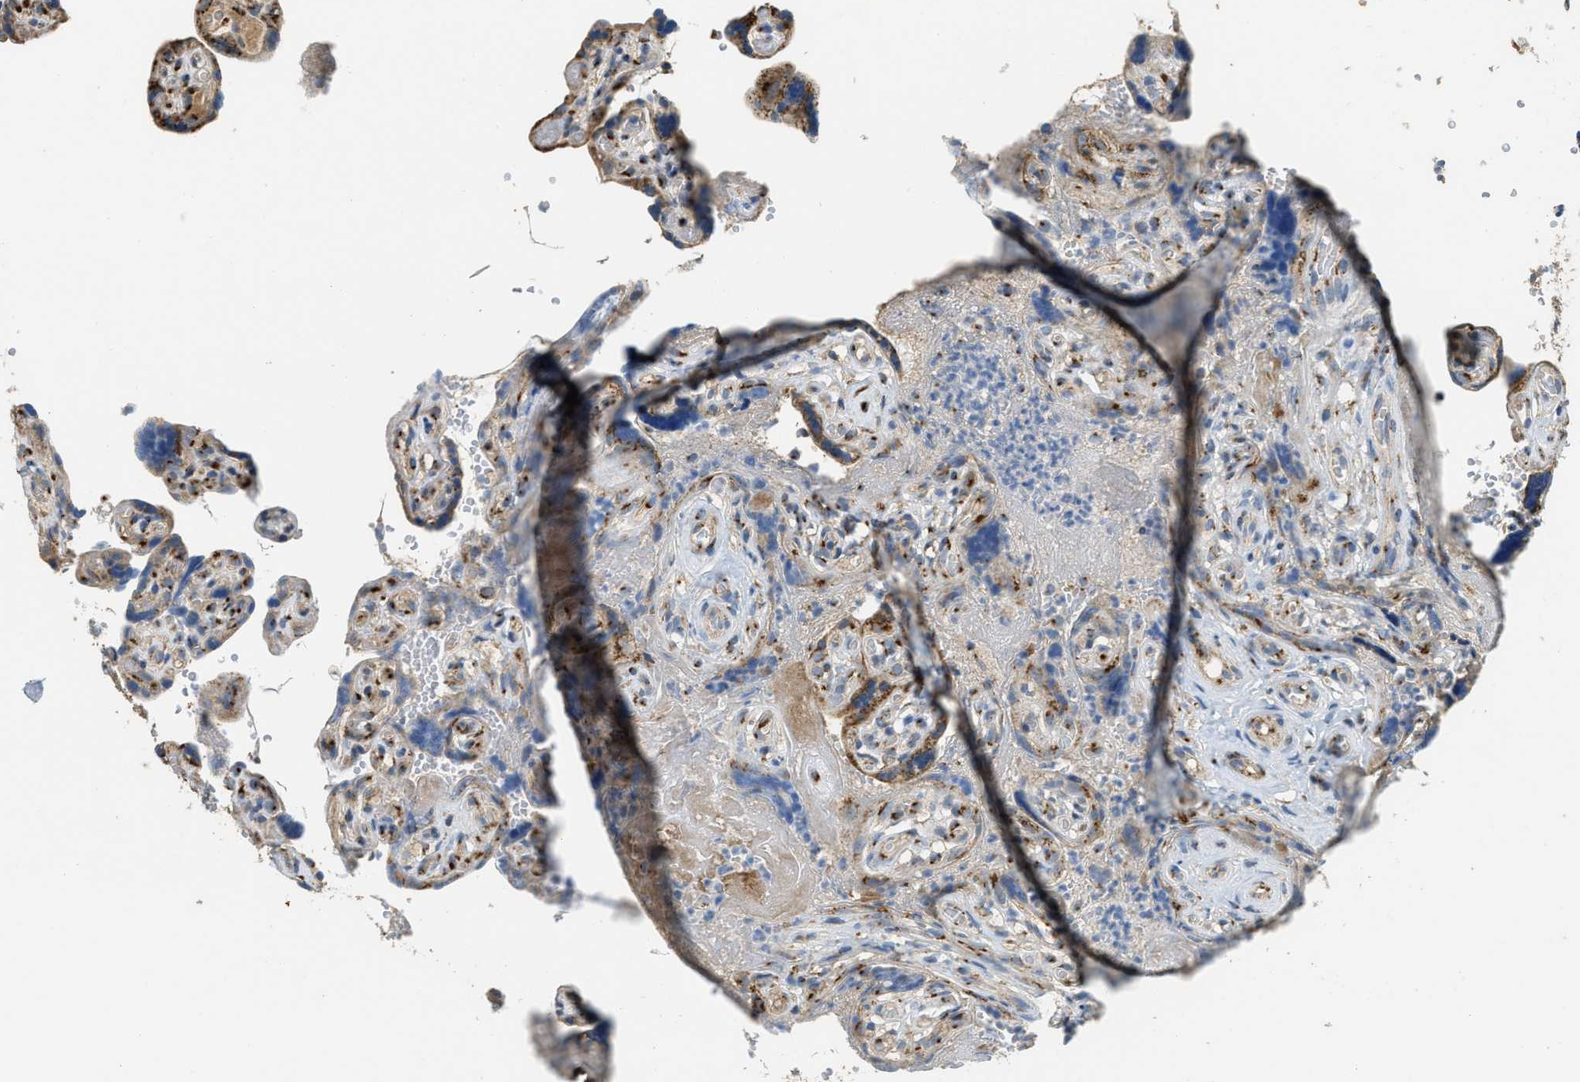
{"staining": {"intensity": "moderate", "quantity": ">75%", "location": "cytoplasmic/membranous"}, "tissue": "placenta", "cell_type": "Trophoblastic cells", "image_type": "normal", "snomed": [{"axis": "morphology", "description": "Normal tissue, NOS"}, {"axis": "topography", "description": "Placenta"}], "caption": "Placenta stained with DAB (3,3'-diaminobenzidine) immunohistochemistry shows medium levels of moderate cytoplasmic/membranous expression in approximately >75% of trophoblastic cells.", "gene": "IPO7", "patient": {"sex": "female", "age": 30}}